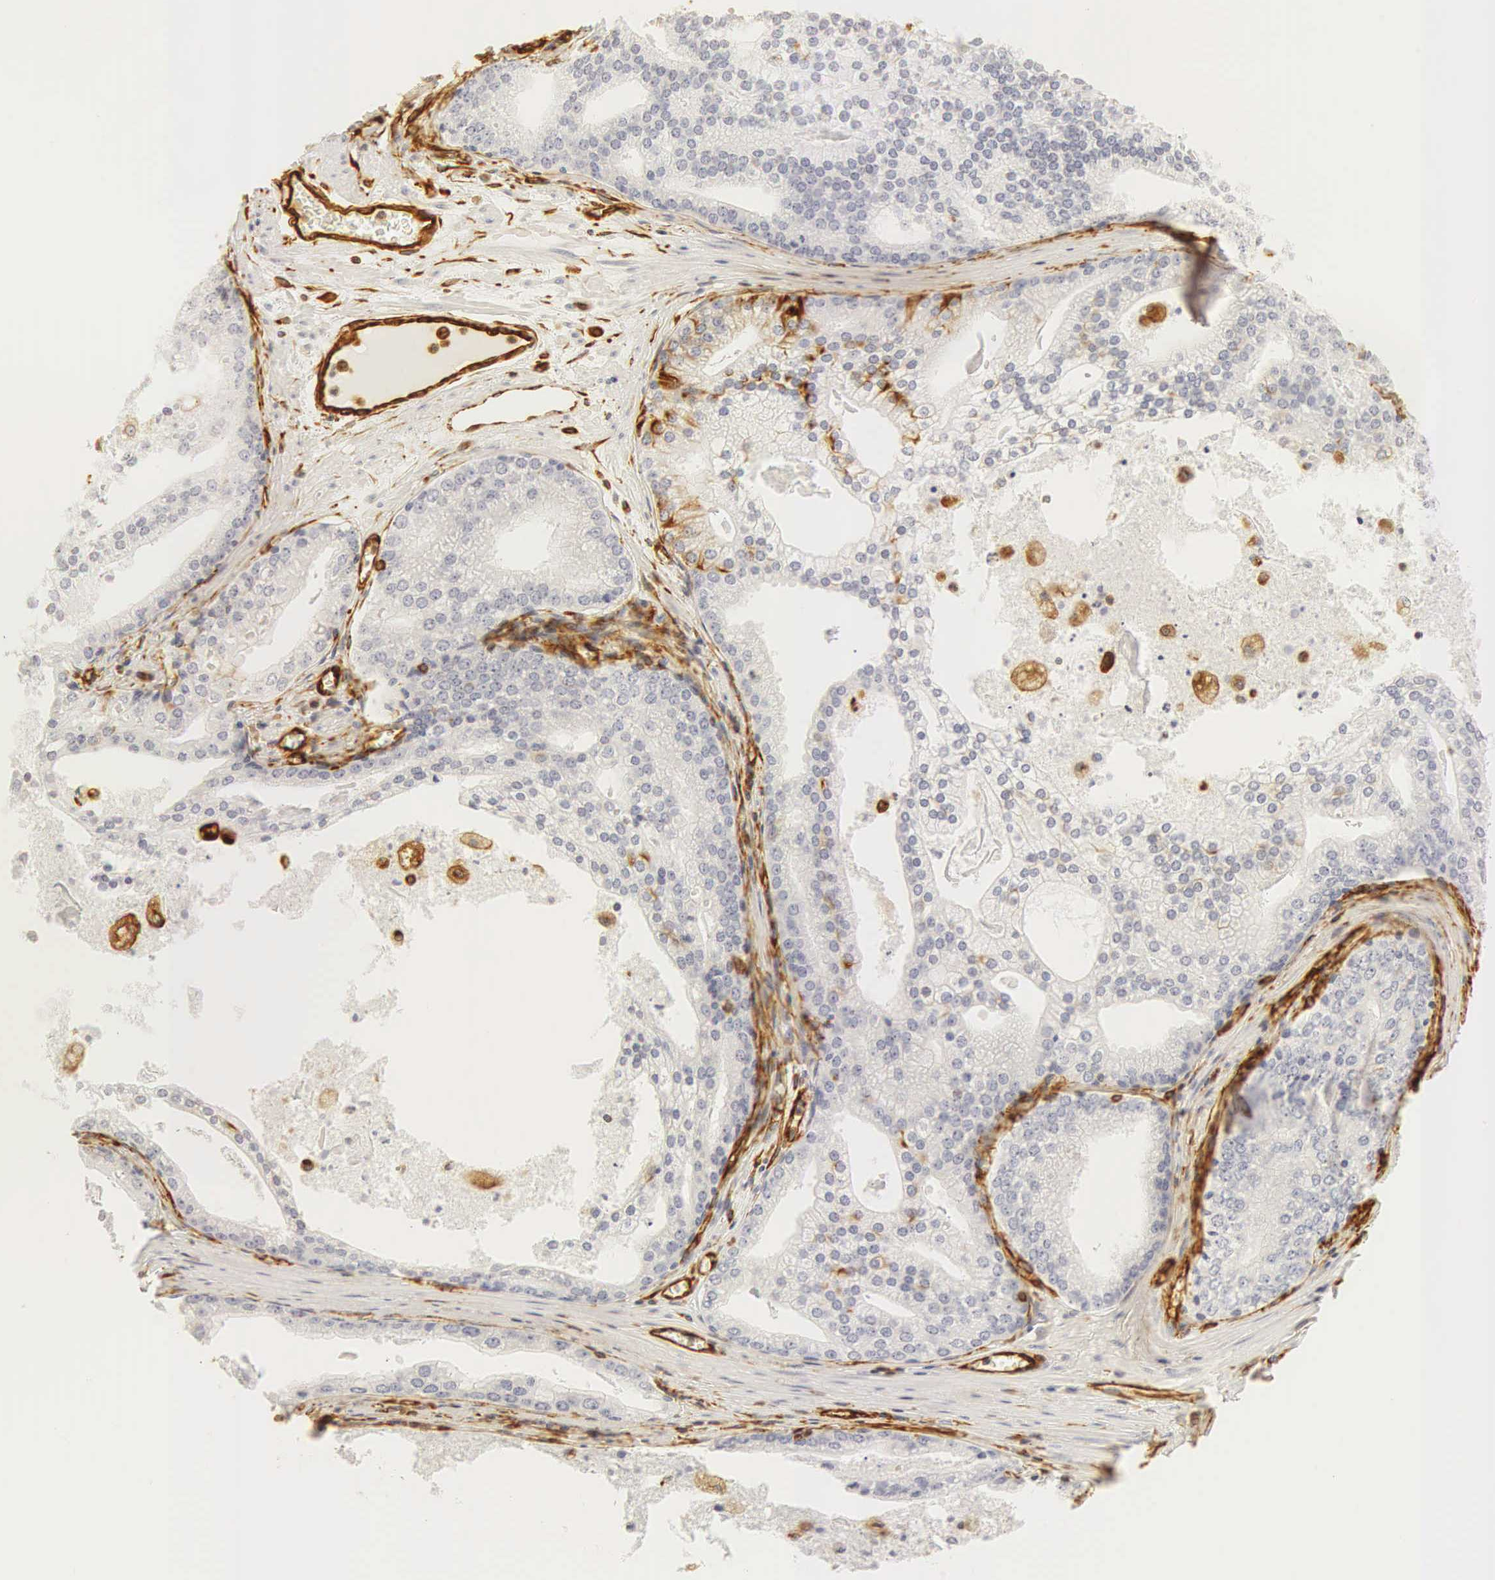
{"staining": {"intensity": "negative", "quantity": "none", "location": "none"}, "tissue": "prostate cancer", "cell_type": "Tumor cells", "image_type": "cancer", "snomed": [{"axis": "morphology", "description": "Adenocarcinoma, High grade"}, {"axis": "topography", "description": "Prostate"}], "caption": "An immunohistochemistry (IHC) photomicrograph of prostate adenocarcinoma (high-grade) is shown. There is no staining in tumor cells of prostate adenocarcinoma (high-grade).", "gene": "VIM", "patient": {"sex": "male", "age": 56}}